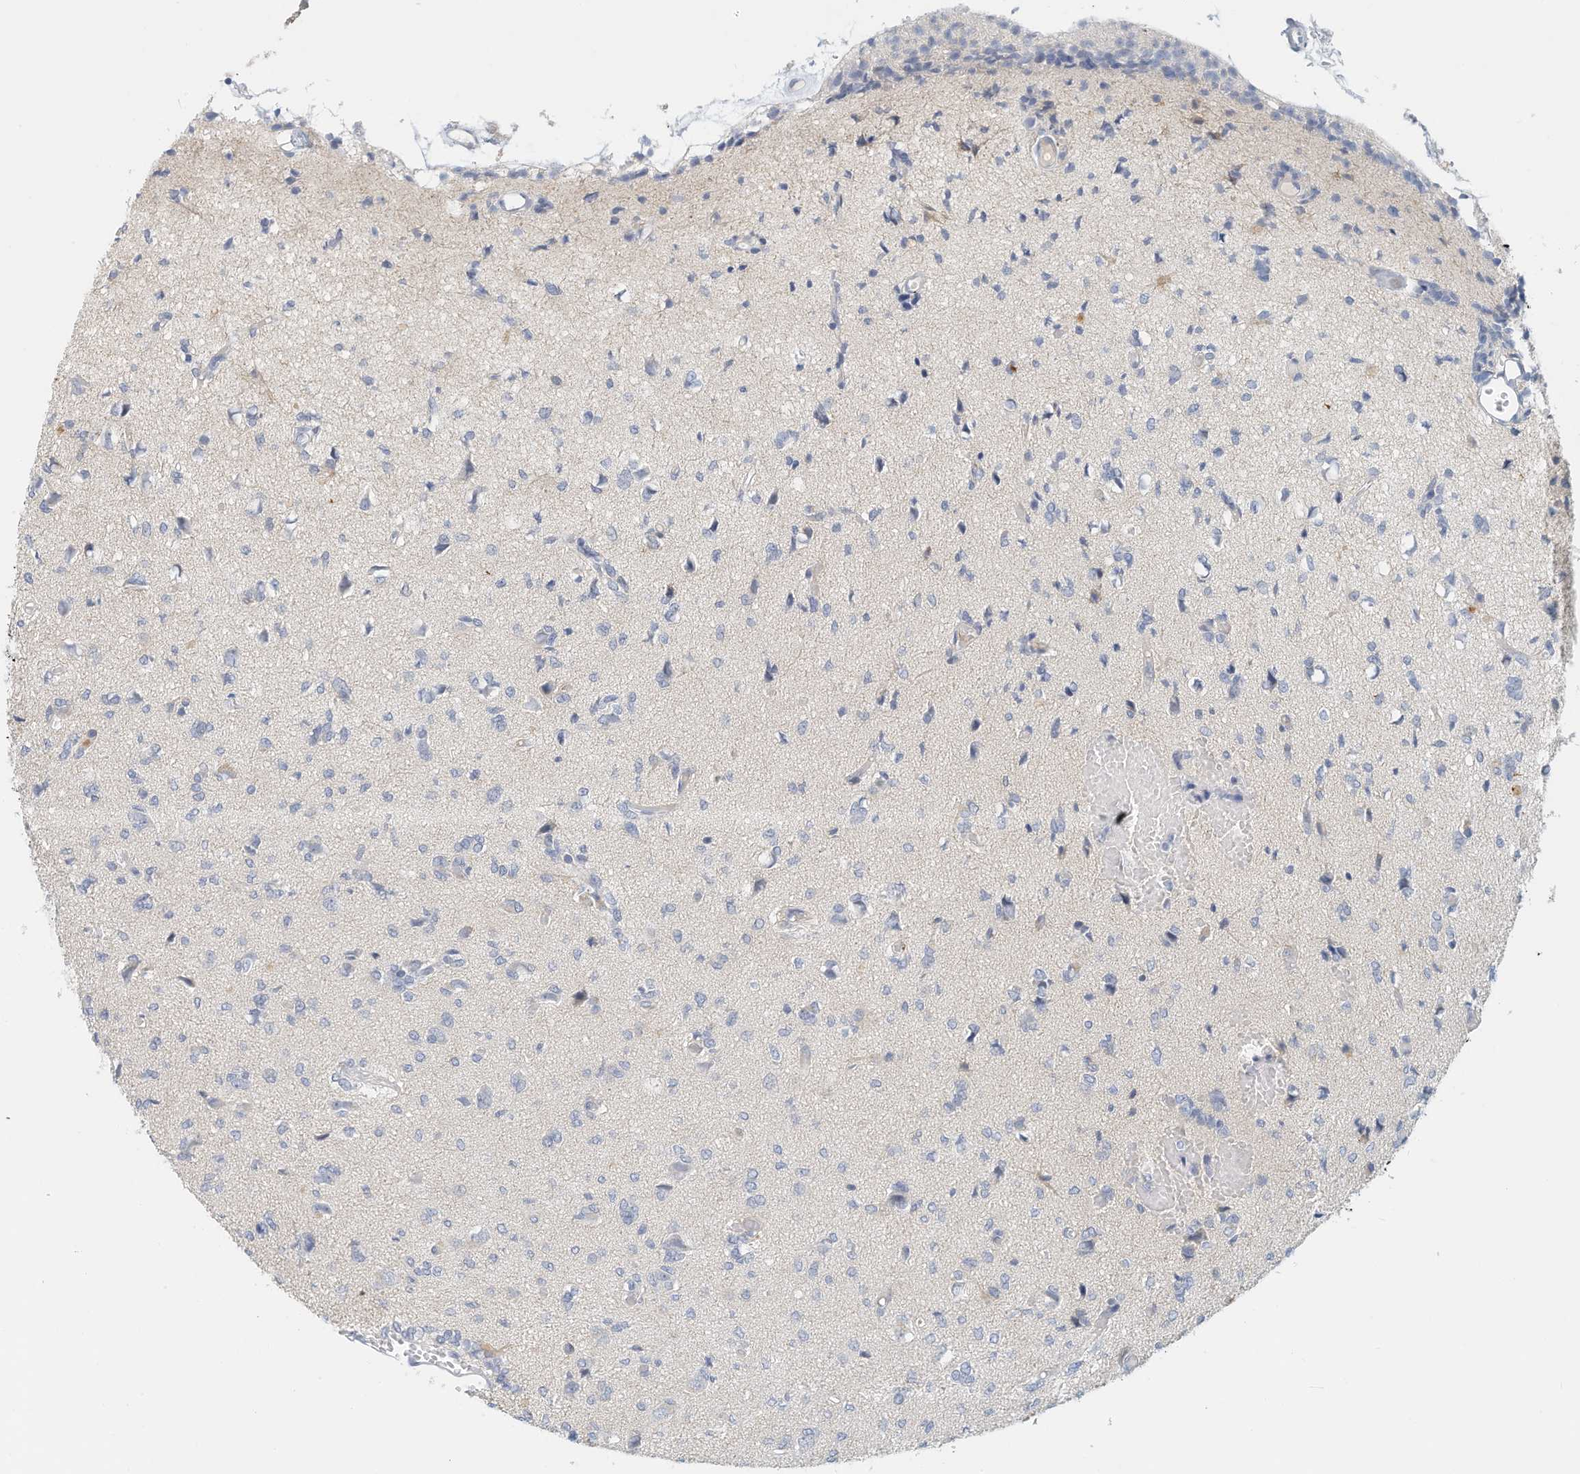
{"staining": {"intensity": "negative", "quantity": "none", "location": "none"}, "tissue": "glioma", "cell_type": "Tumor cells", "image_type": "cancer", "snomed": [{"axis": "morphology", "description": "Glioma, malignant, High grade"}, {"axis": "topography", "description": "Brain"}], "caption": "IHC of human malignant high-grade glioma displays no expression in tumor cells. The staining is performed using DAB brown chromogen with nuclei counter-stained in using hematoxylin.", "gene": "ARHGAP28", "patient": {"sex": "female", "age": 59}}